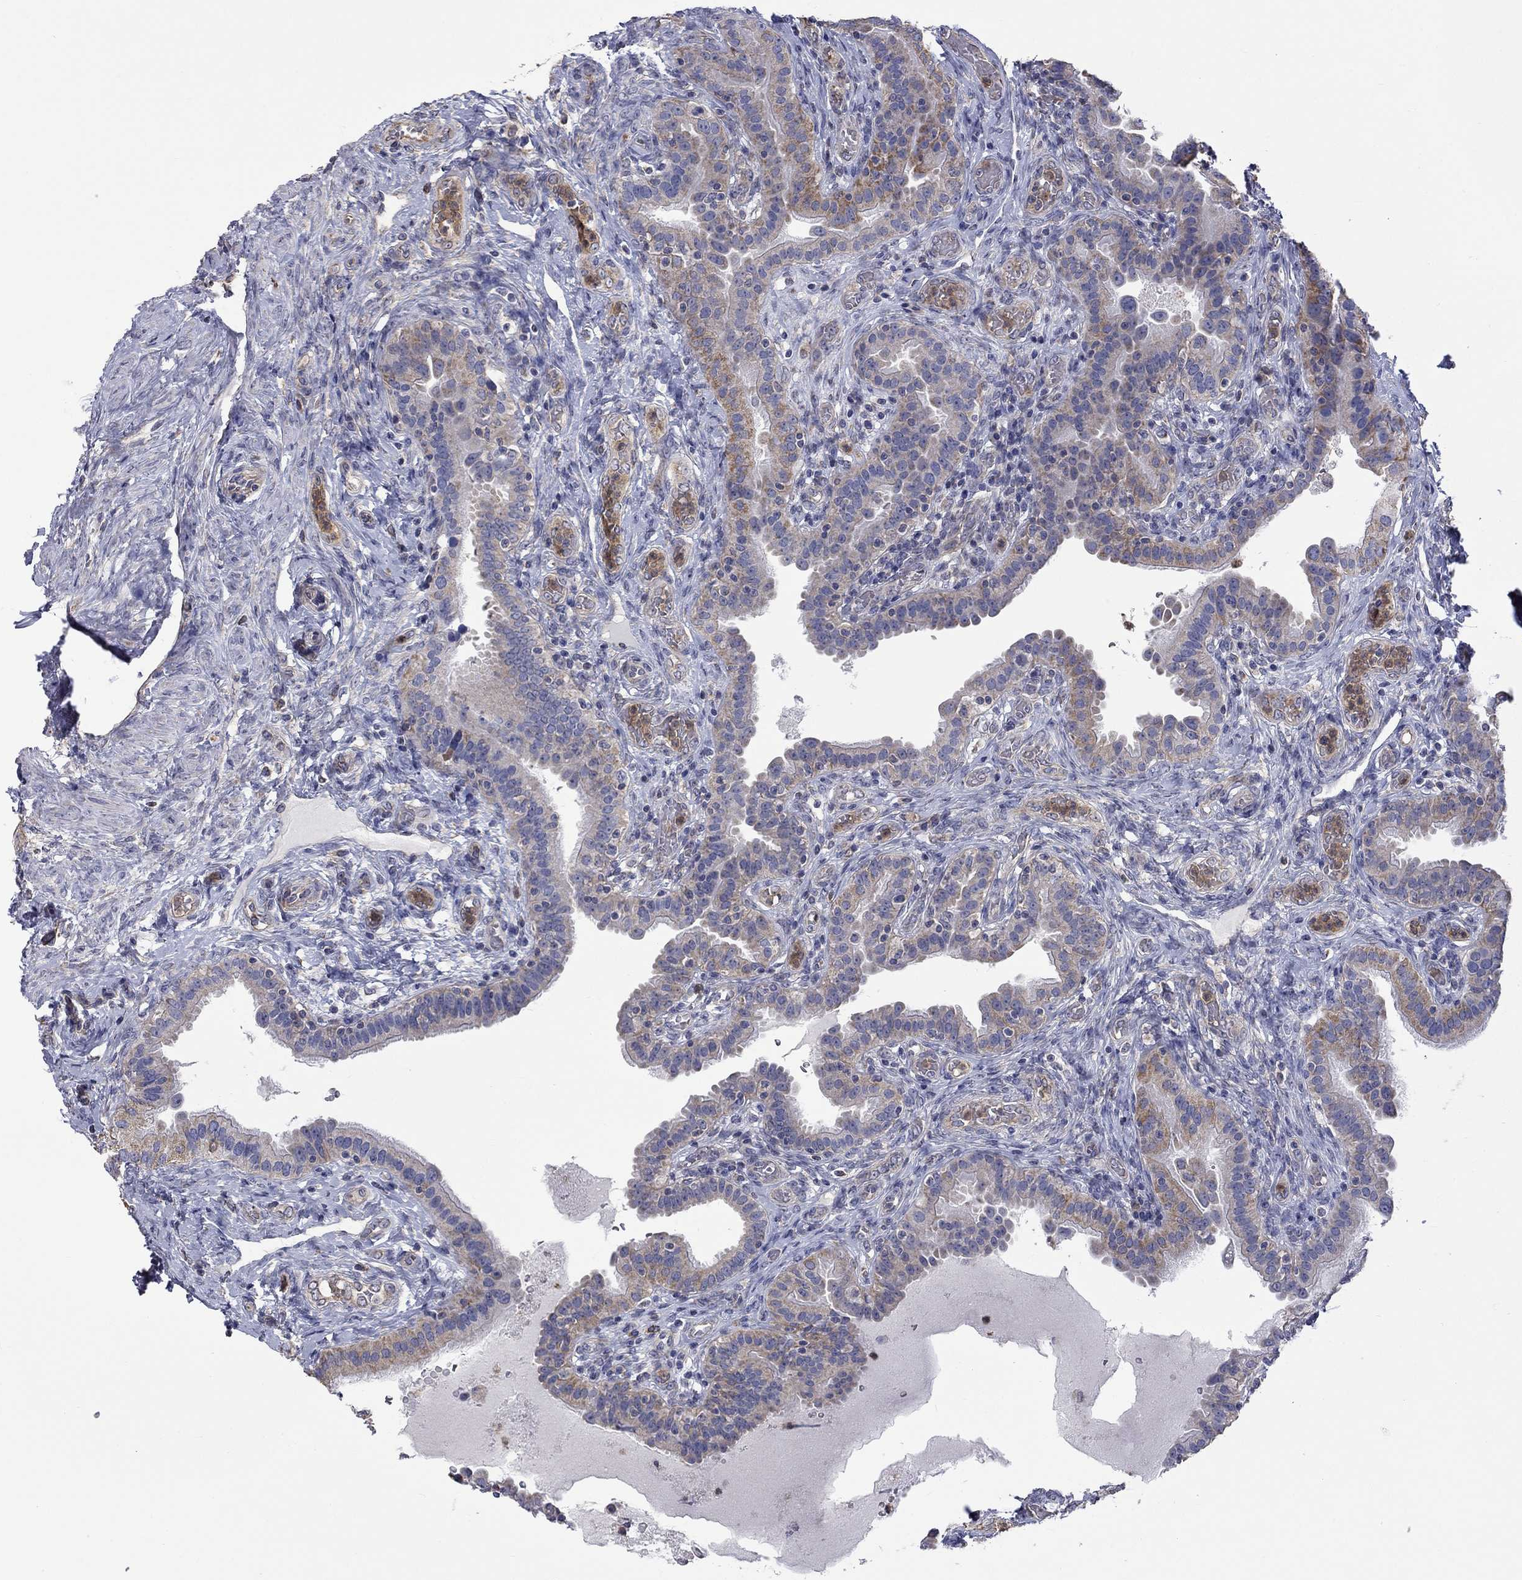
{"staining": {"intensity": "moderate", "quantity": "<25%", "location": "cytoplasmic/membranous"}, "tissue": "fallopian tube", "cell_type": "Glandular cells", "image_type": "normal", "snomed": [{"axis": "morphology", "description": "Normal tissue, NOS"}, {"axis": "topography", "description": "Fallopian tube"}, {"axis": "topography", "description": "Ovary"}], "caption": "Protein expression analysis of unremarkable fallopian tube shows moderate cytoplasmic/membranous staining in about <25% of glandular cells. The staining is performed using DAB (3,3'-diaminobenzidine) brown chromogen to label protein expression. The nuclei are counter-stained blue using hematoxylin.", "gene": "CAMKK2", "patient": {"sex": "female", "age": 41}}